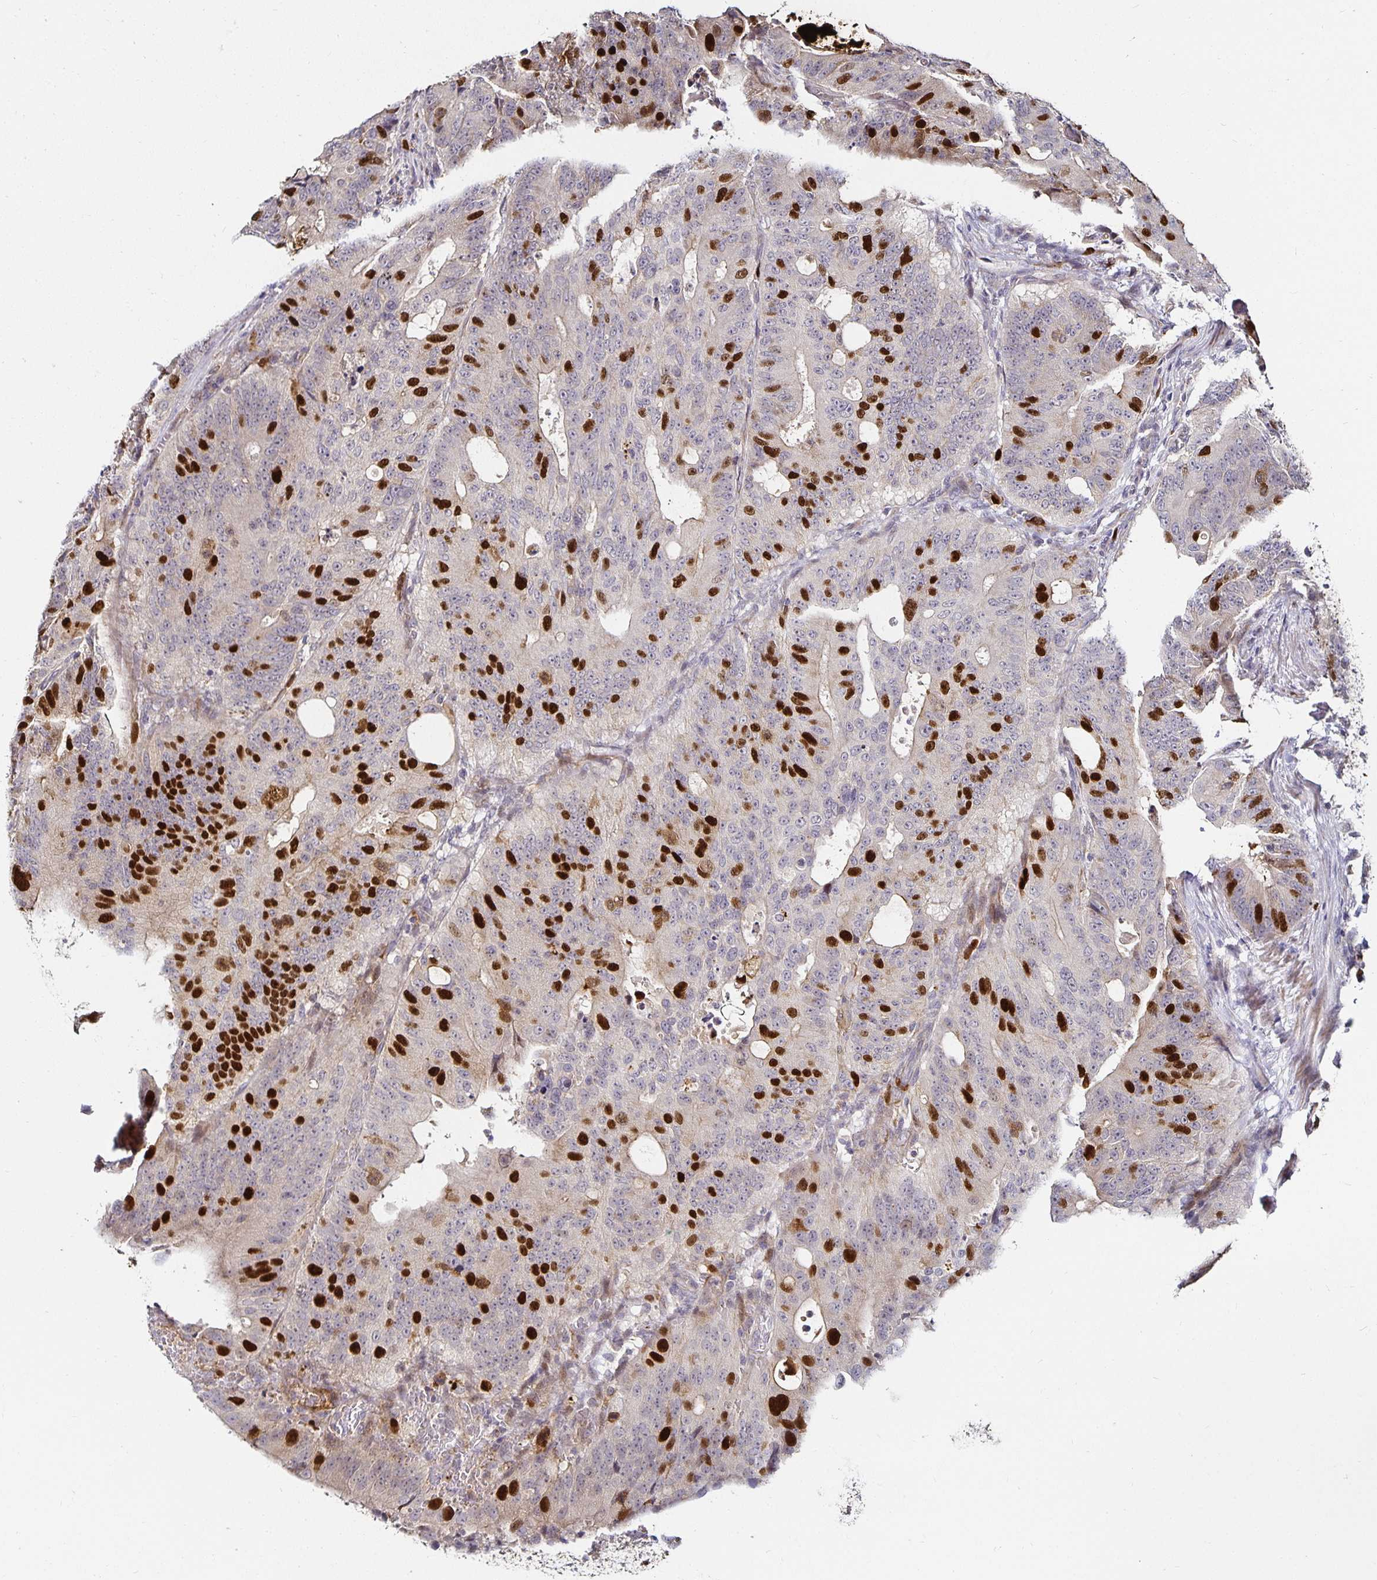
{"staining": {"intensity": "strong", "quantity": "25%-75%", "location": "nuclear"}, "tissue": "colorectal cancer", "cell_type": "Tumor cells", "image_type": "cancer", "snomed": [{"axis": "morphology", "description": "Adenocarcinoma, NOS"}, {"axis": "topography", "description": "Colon"}], "caption": "Colorectal cancer was stained to show a protein in brown. There is high levels of strong nuclear expression in about 25%-75% of tumor cells. (DAB IHC with brightfield microscopy, high magnification).", "gene": "ANLN", "patient": {"sex": "male", "age": 62}}